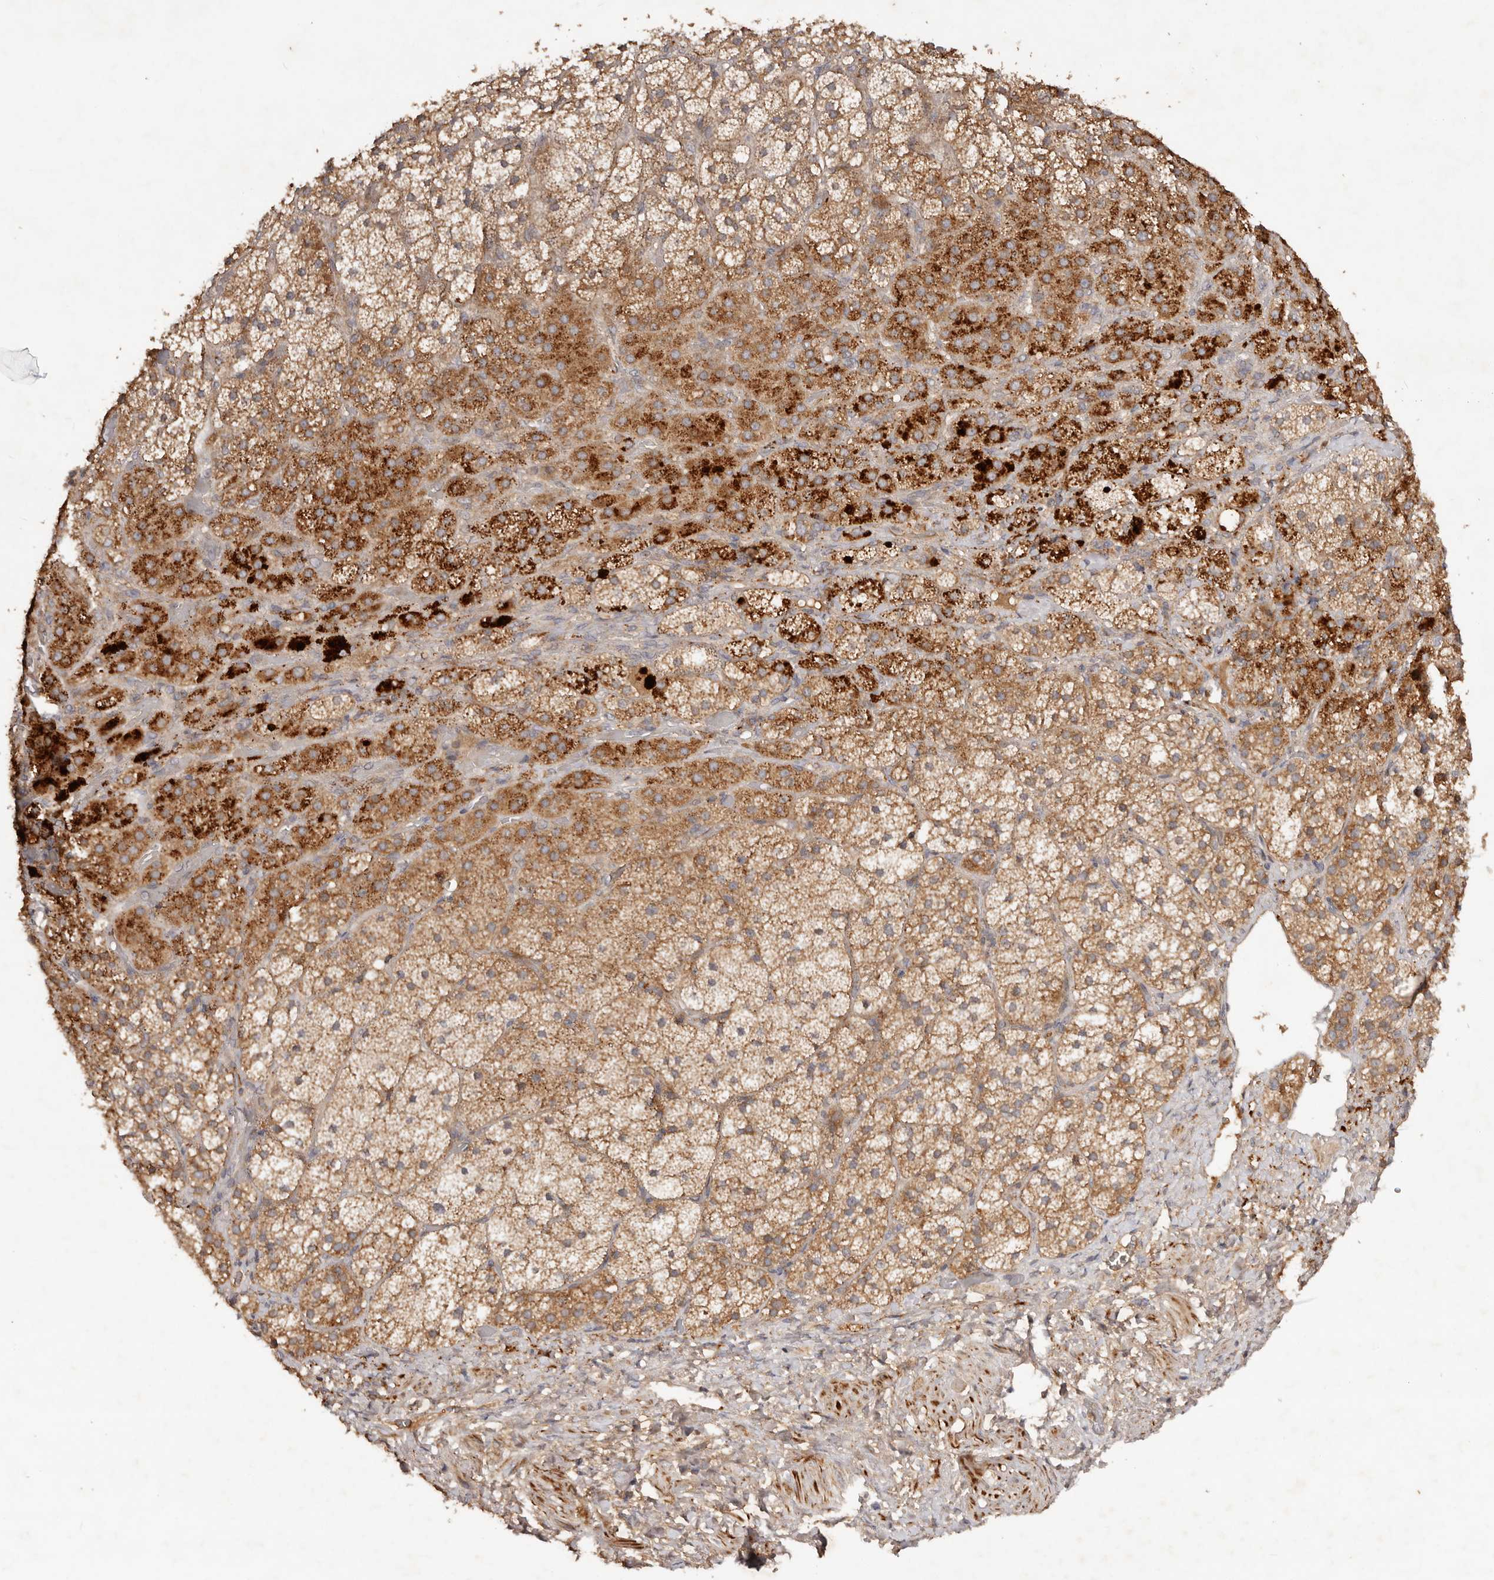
{"staining": {"intensity": "strong", "quantity": "25%-75%", "location": "cytoplasmic/membranous"}, "tissue": "adrenal gland", "cell_type": "Glandular cells", "image_type": "normal", "snomed": [{"axis": "morphology", "description": "Normal tissue, NOS"}, {"axis": "topography", "description": "Adrenal gland"}], "caption": "Brown immunohistochemical staining in benign human adrenal gland shows strong cytoplasmic/membranous positivity in about 25%-75% of glandular cells.", "gene": "PKIB", "patient": {"sex": "male", "age": 57}}